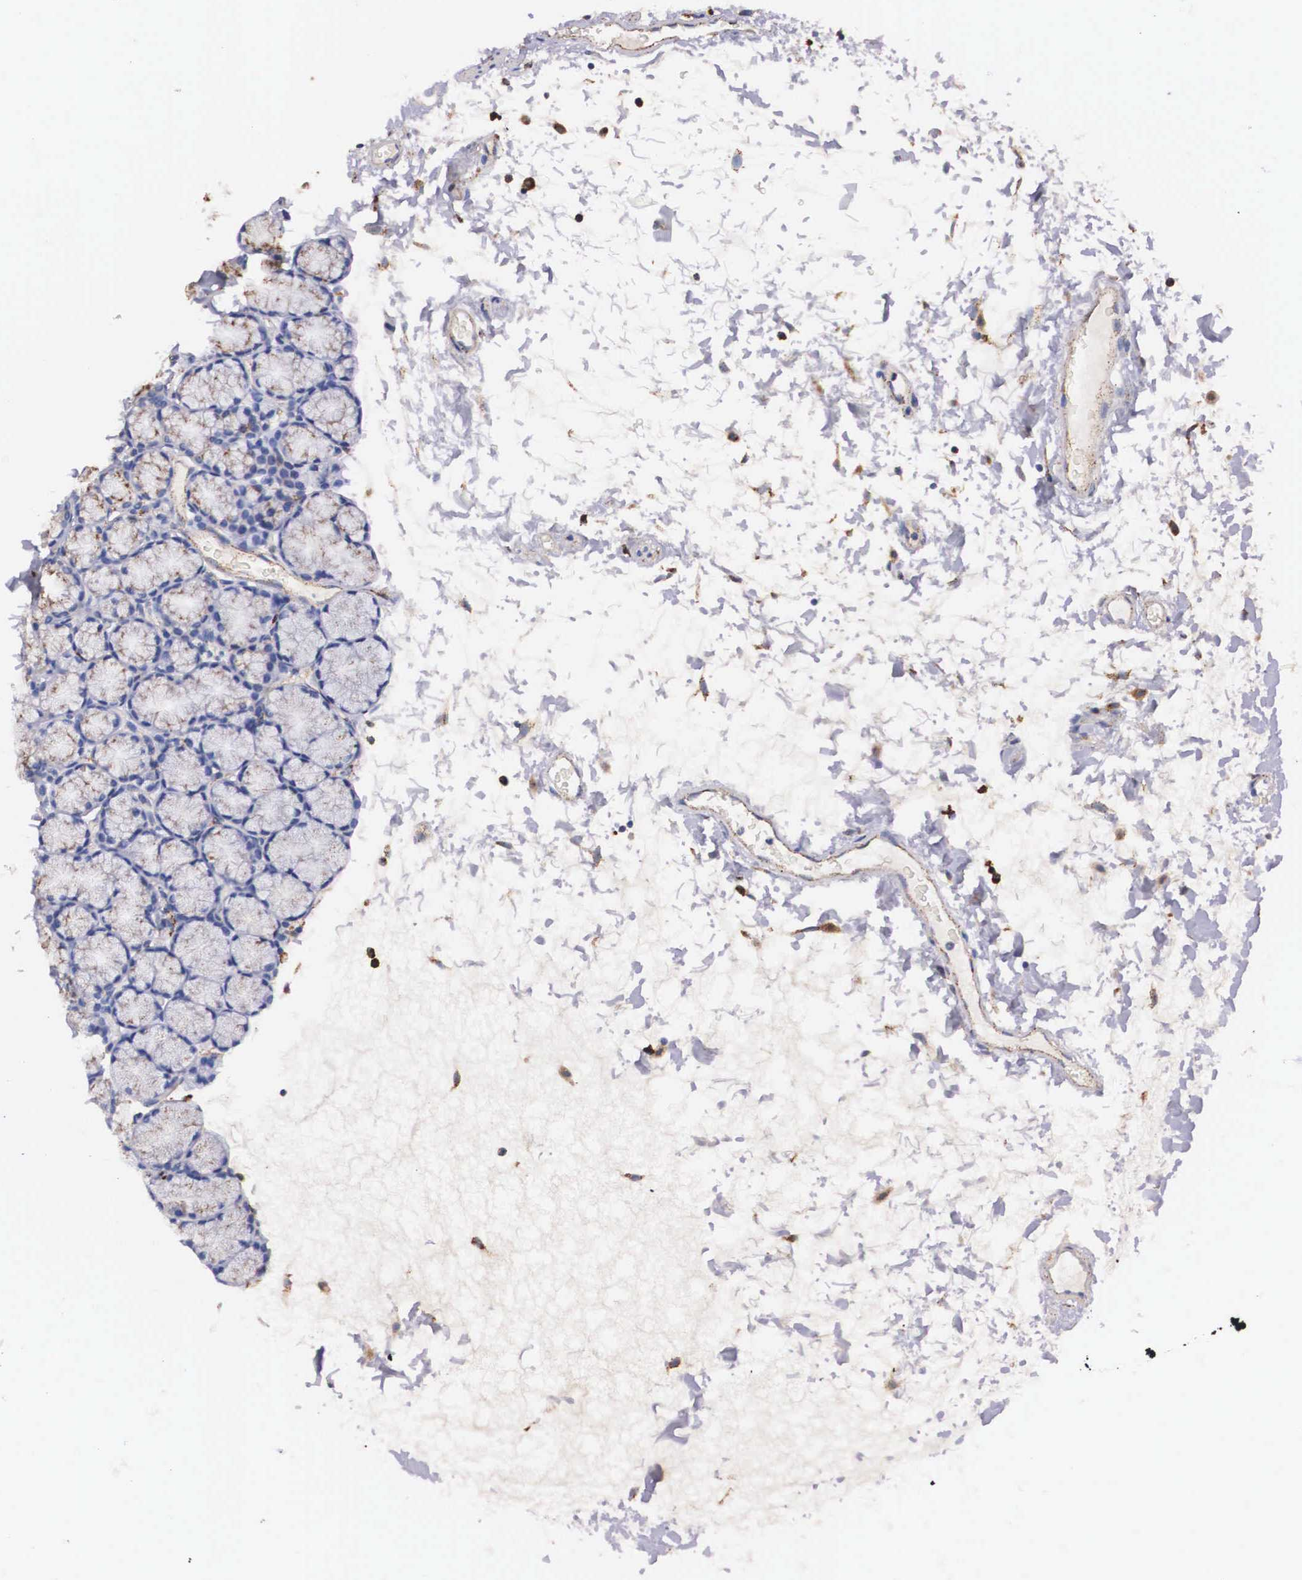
{"staining": {"intensity": "weak", "quantity": "25%-75%", "location": "cytoplasmic/membranous"}, "tissue": "duodenum", "cell_type": "Glandular cells", "image_type": "normal", "snomed": [{"axis": "morphology", "description": "Normal tissue, NOS"}, {"axis": "topography", "description": "Duodenum"}], "caption": "Immunohistochemical staining of benign duodenum reveals 25%-75% levels of weak cytoplasmic/membranous protein staining in about 25%-75% of glandular cells.", "gene": "NAGA", "patient": {"sex": "female", "age": 48}}